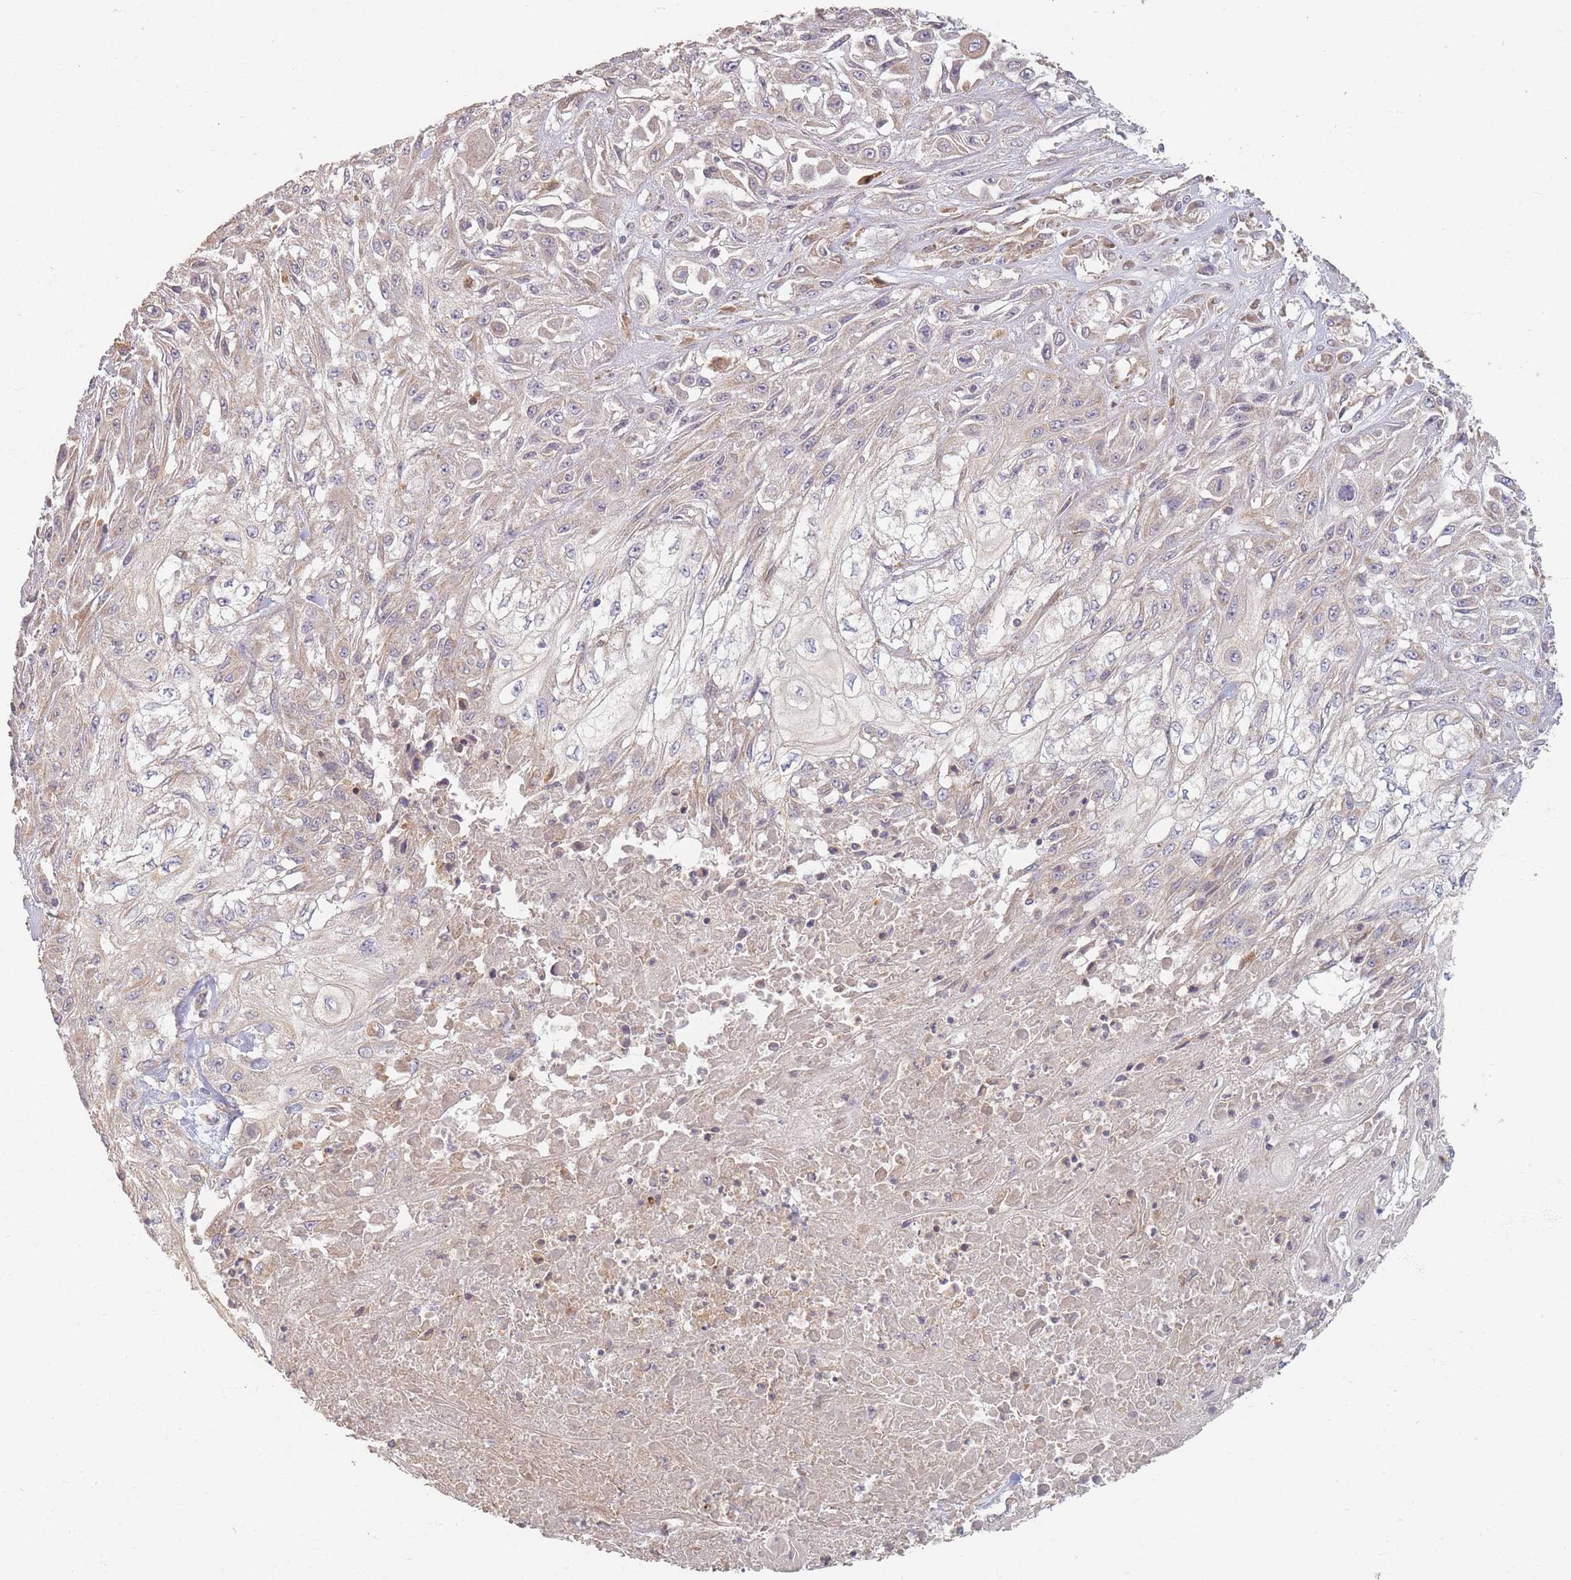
{"staining": {"intensity": "weak", "quantity": "25%-75%", "location": "cytoplasmic/membranous"}, "tissue": "skin cancer", "cell_type": "Tumor cells", "image_type": "cancer", "snomed": [{"axis": "morphology", "description": "Squamous cell carcinoma, NOS"}, {"axis": "morphology", "description": "Squamous cell carcinoma, metastatic, NOS"}, {"axis": "topography", "description": "Skin"}, {"axis": "topography", "description": "Lymph node"}], "caption": "About 25%-75% of tumor cells in human skin cancer reveal weak cytoplasmic/membranous protein staining as visualized by brown immunohistochemical staining.", "gene": "MRPS6", "patient": {"sex": "male", "age": 75}}